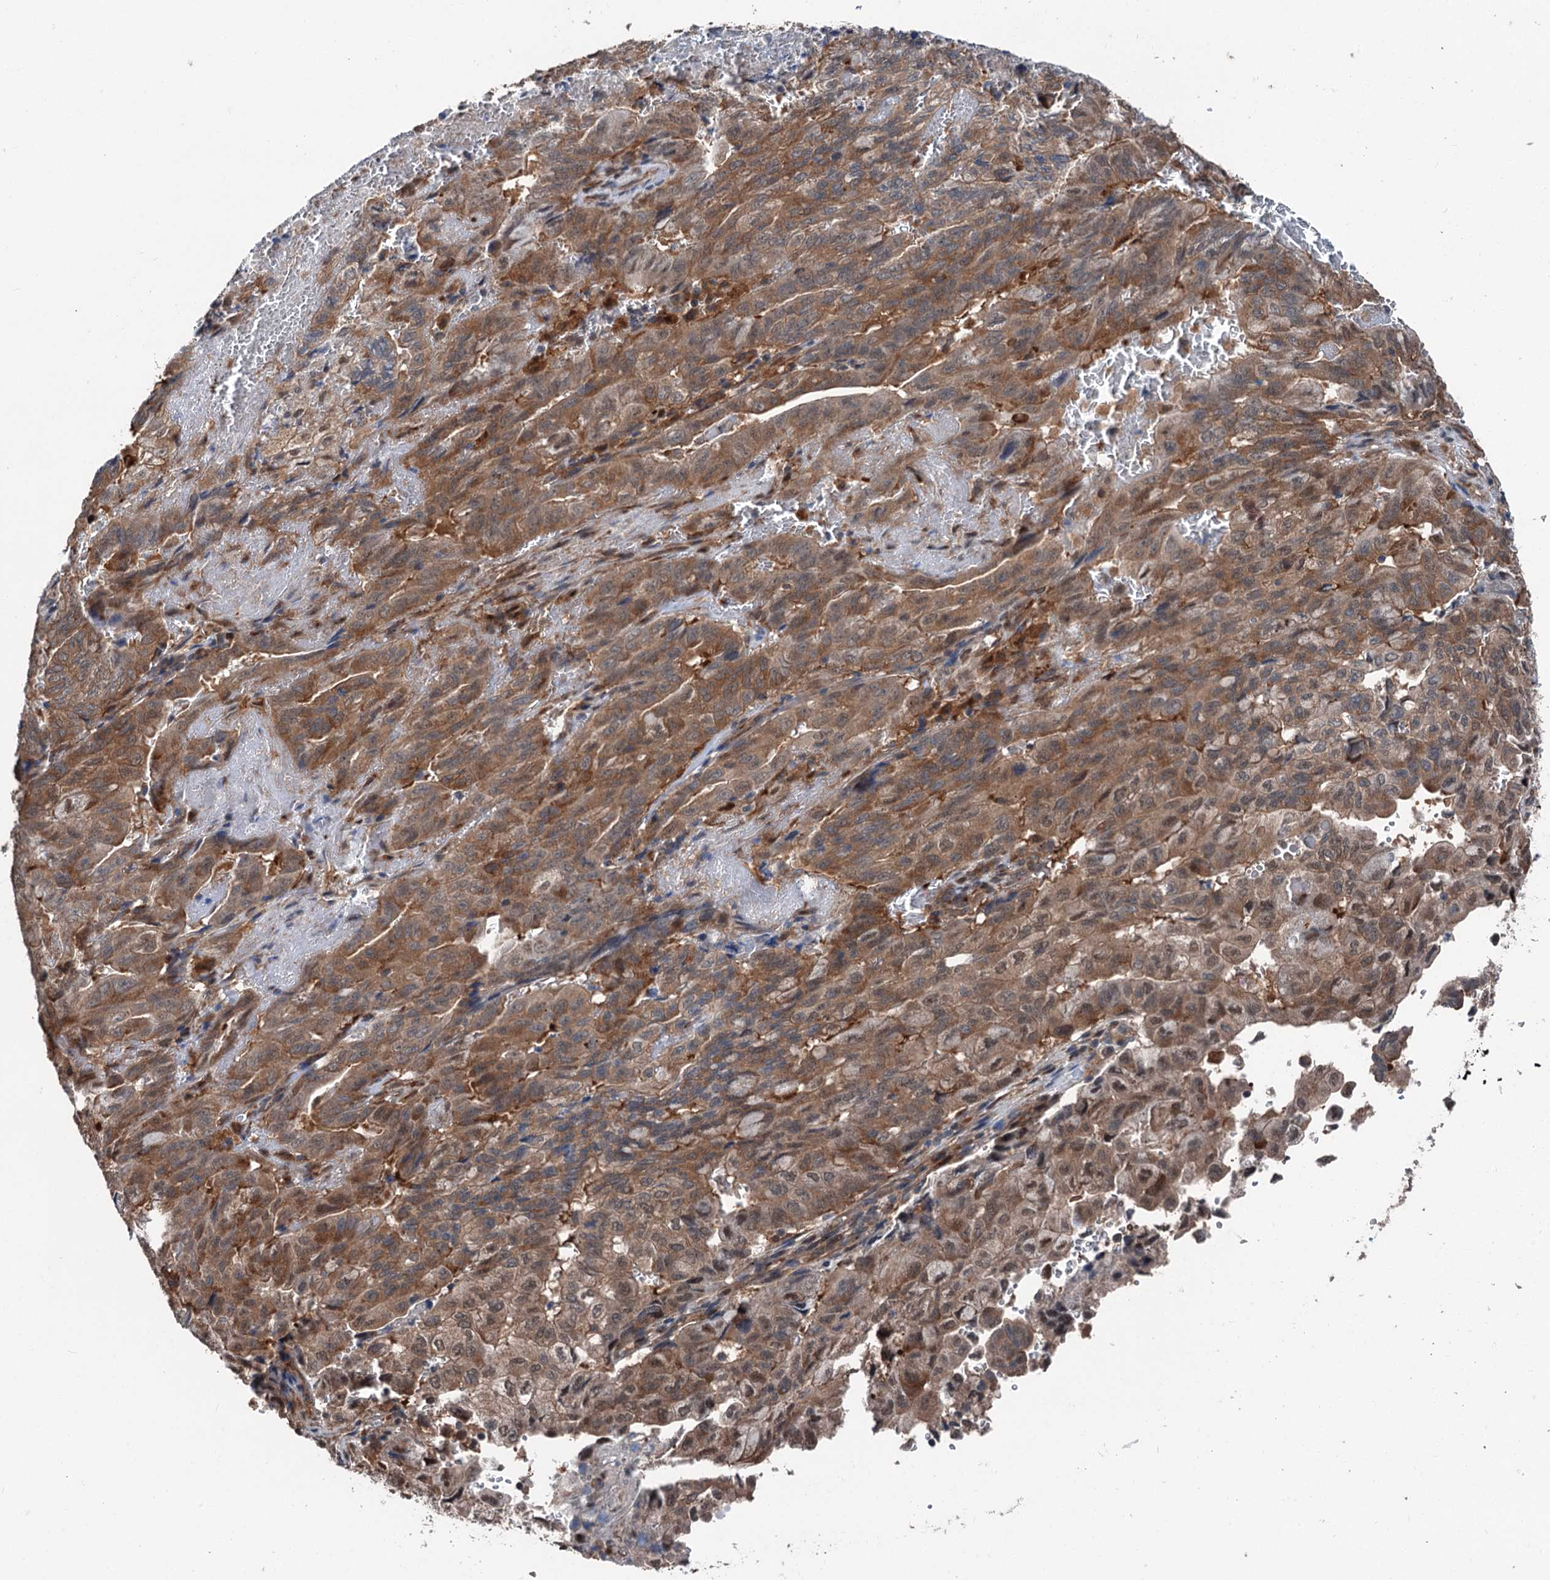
{"staining": {"intensity": "moderate", "quantity": ">75%", "location": "cytoplasmic/membranous"}, "tissue": "pancreatic cancer", "cell_type": "Tumor cells", "image_type": "cancer", "snomed": [{"axis": "morphology", "description": "Adenocarcinoma, NOS"}, {"axis": "topography", "description": "Pancreas"}], "caption": "Brown immunohistochemical staining in human pancreatic cancer displays moderate cytoplasmic/membranous positivity in approximately >75% of tumor cells.", "gene": "PSMD13", "patient": {"sex": "male", "age": 51}}